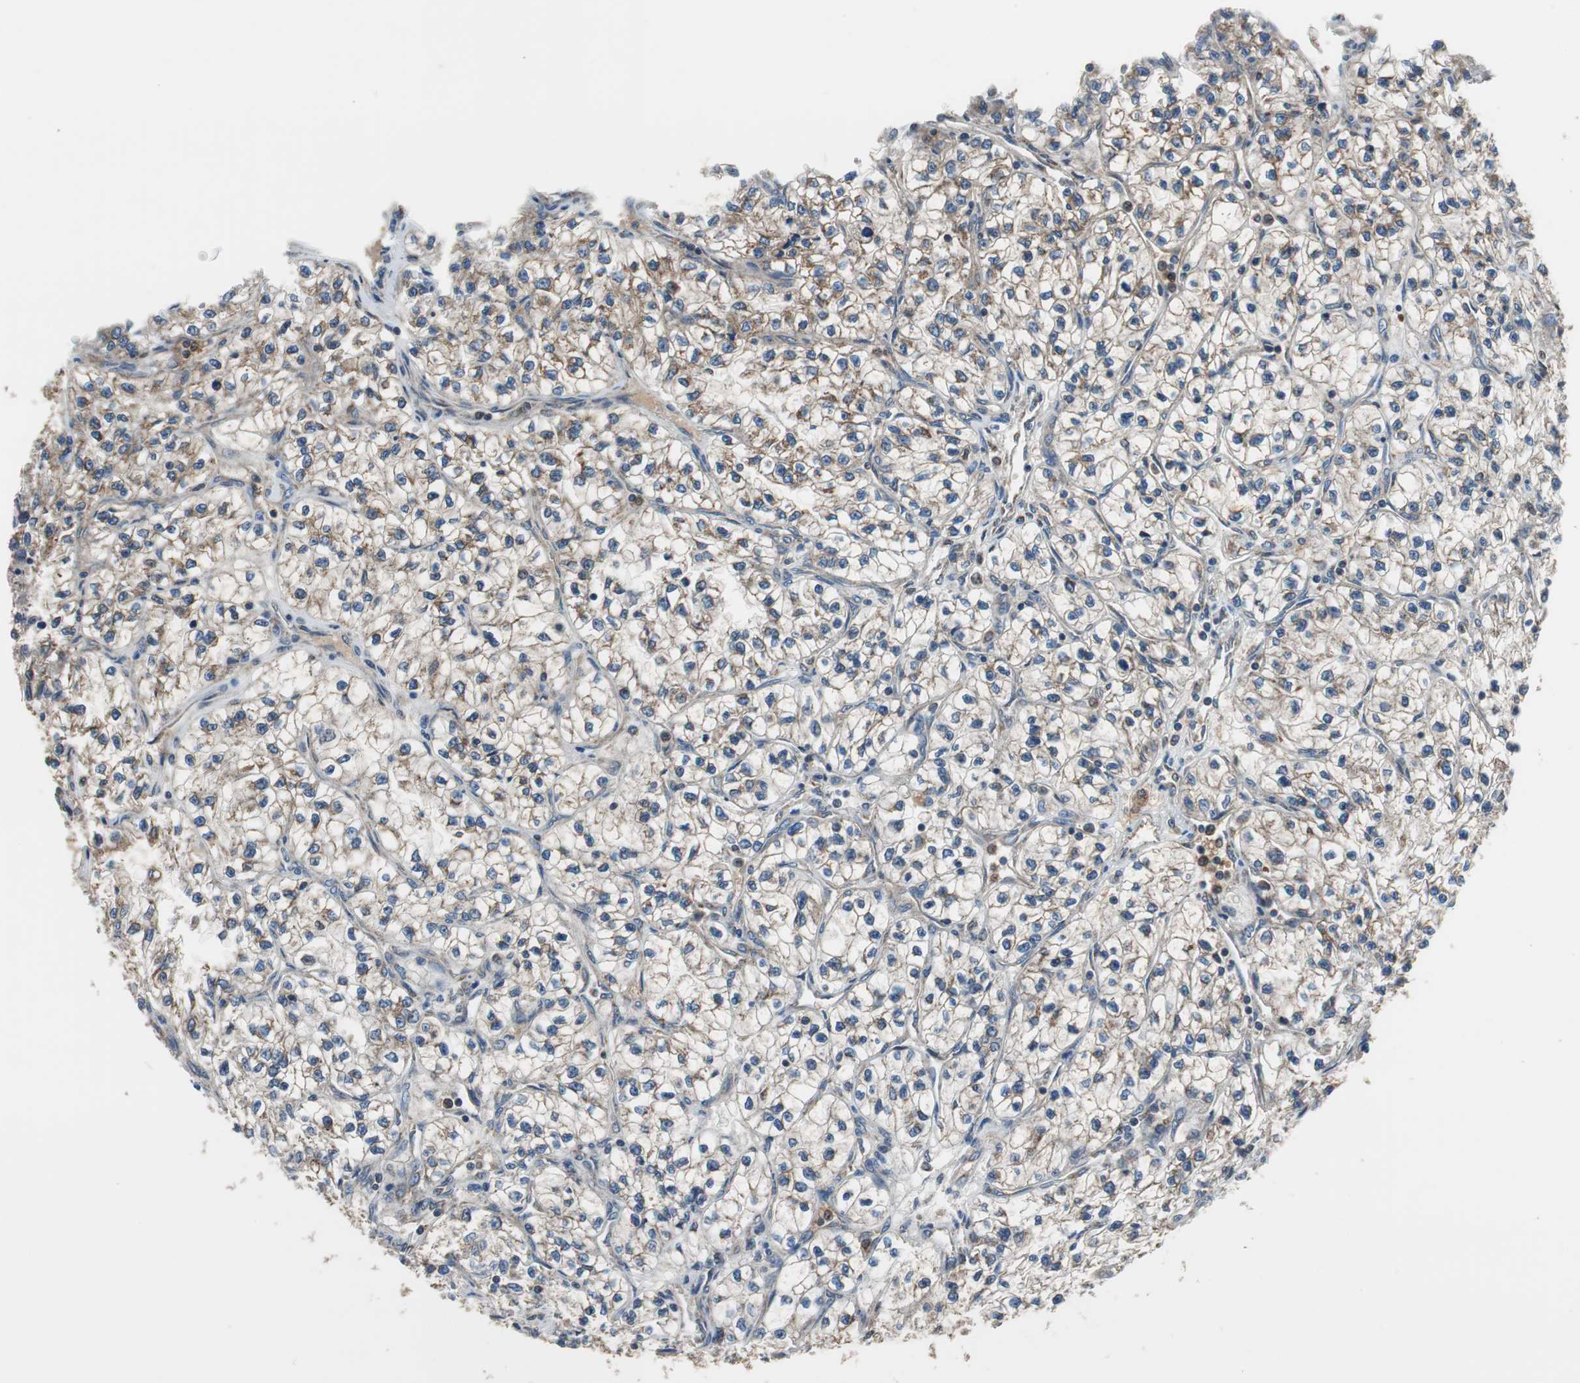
{"staining": {"intensity": "moderate", "quantity": "25%-75%", "location": "cytoplasmic/membranous"}, "tissue": "renal cancer", "cell_type": "Tumor cells", "image_type": "cancer", "snomed": [{"axis": "morphology", "description": "Adenocarcinoma, NOS"}, {"axis": "topography", "description": "Kidney"}], "caption": "Protein analysis of renal adenocarcinoma tissue reveals moderate cytoplasmic/membranous positivity in approximately 25%-75% of tumor cells. The staining is performed using DAB (3,3'-diaminobenzidine) brown chromogen to label protein expression. The nuclei are counter-stained blue using hematoxylin.", "gene": "PI4KB", "patient": {"sex": "female", "age": 57}}